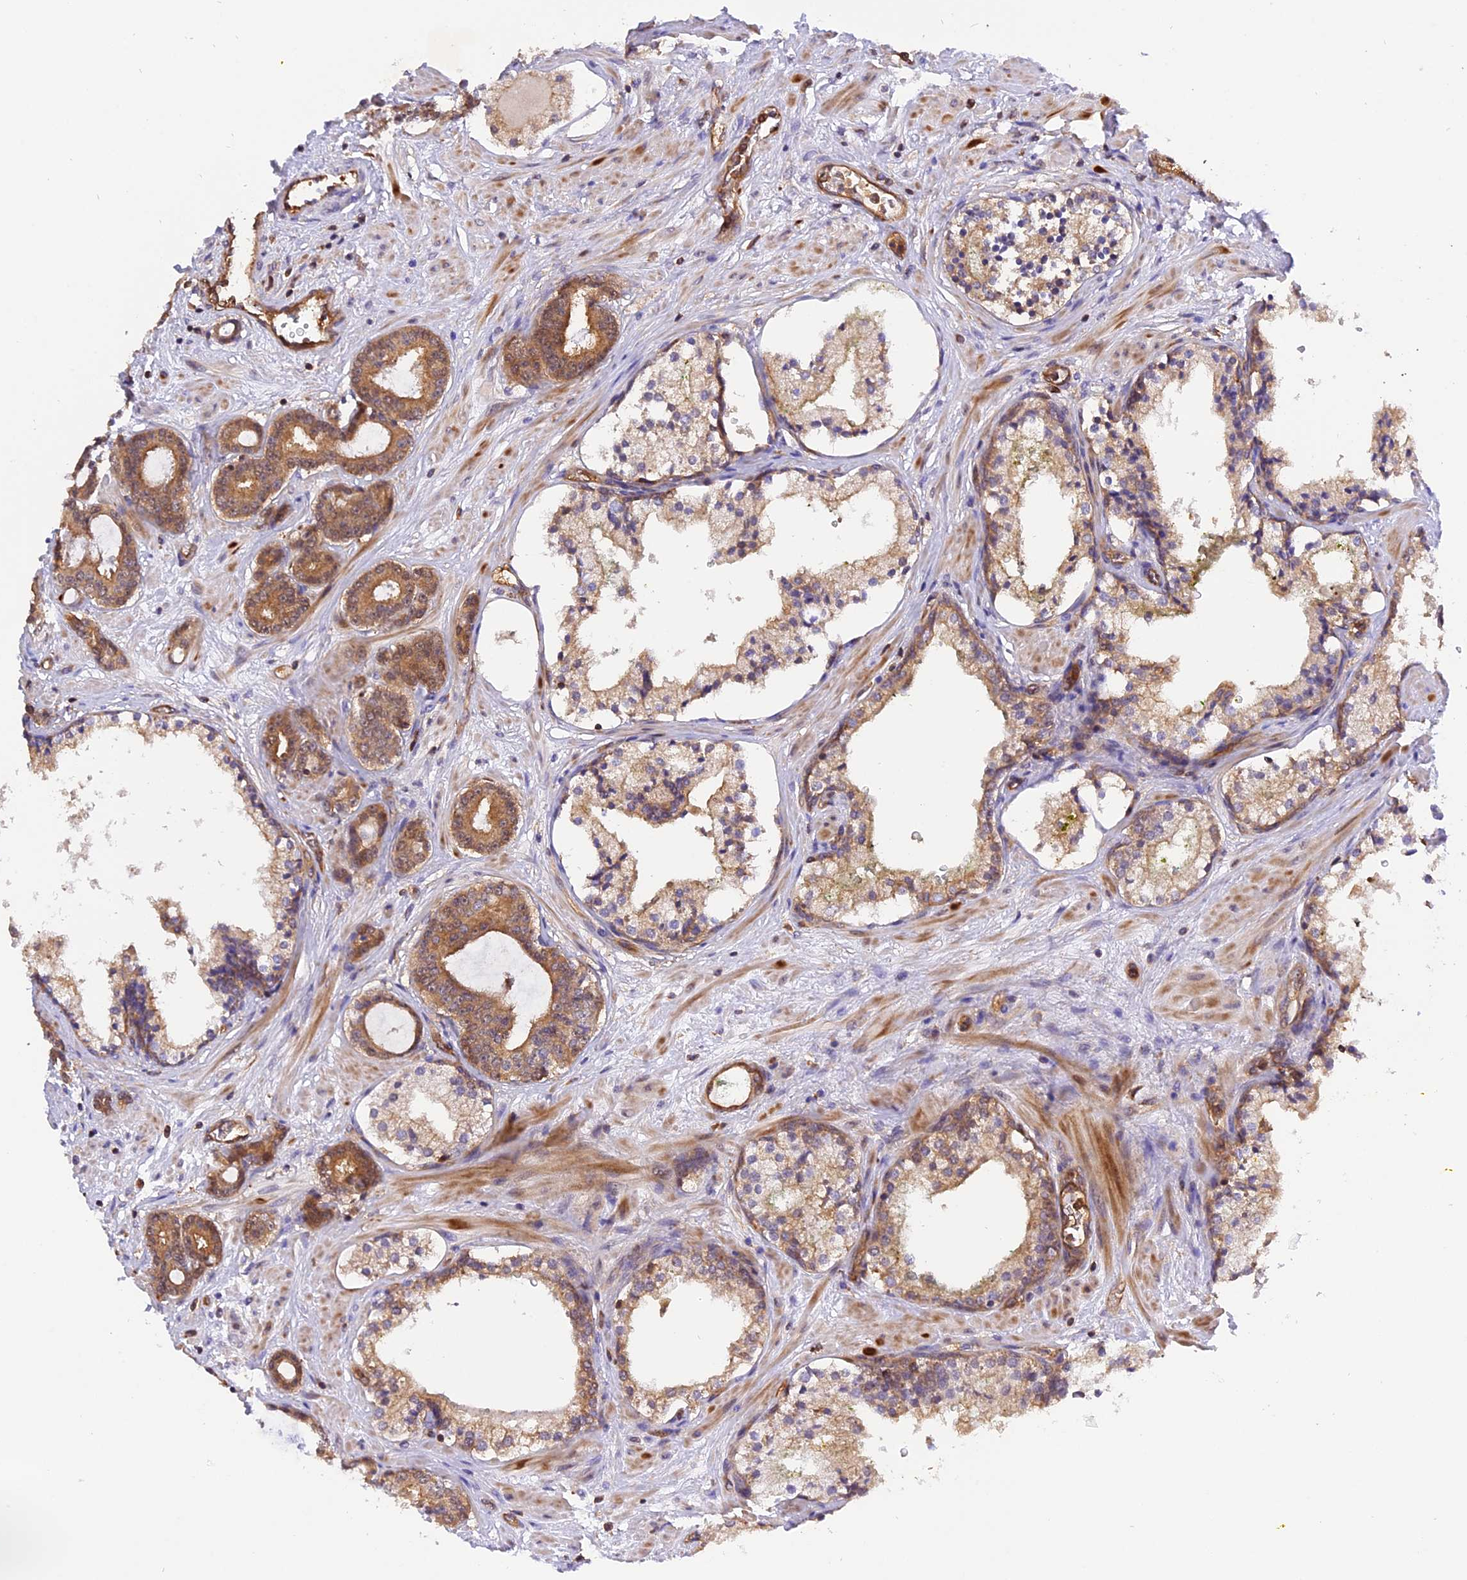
{"staining": {"intensity": "moderate", "quantity": ">75%", "location": "cytoplasmic/membranous"}, "tissue": "prostate cancer", "cell_type": "Tumor cells", "image_type": "cancer", "snomed": [{"axis": "morphology", "description": "Adenocarcinoma, High grade"}, {"axis": "topography", "description": "Prostate"}], "caption": "Immunohistochemistry (IHC) (DAB (3,3'-diaminobenzidine)) staining of human prostate cancer demonstrates moderate cytoplasmic/membranous protein positivity in approximately >75% of tumor cells. (DAB (3,3'-diaminobenzidine) IHC, brown staining for protein, blue staining for nuclei).", "gene": "C5orf22", "patient": {"sex": "male", "age": 58}}